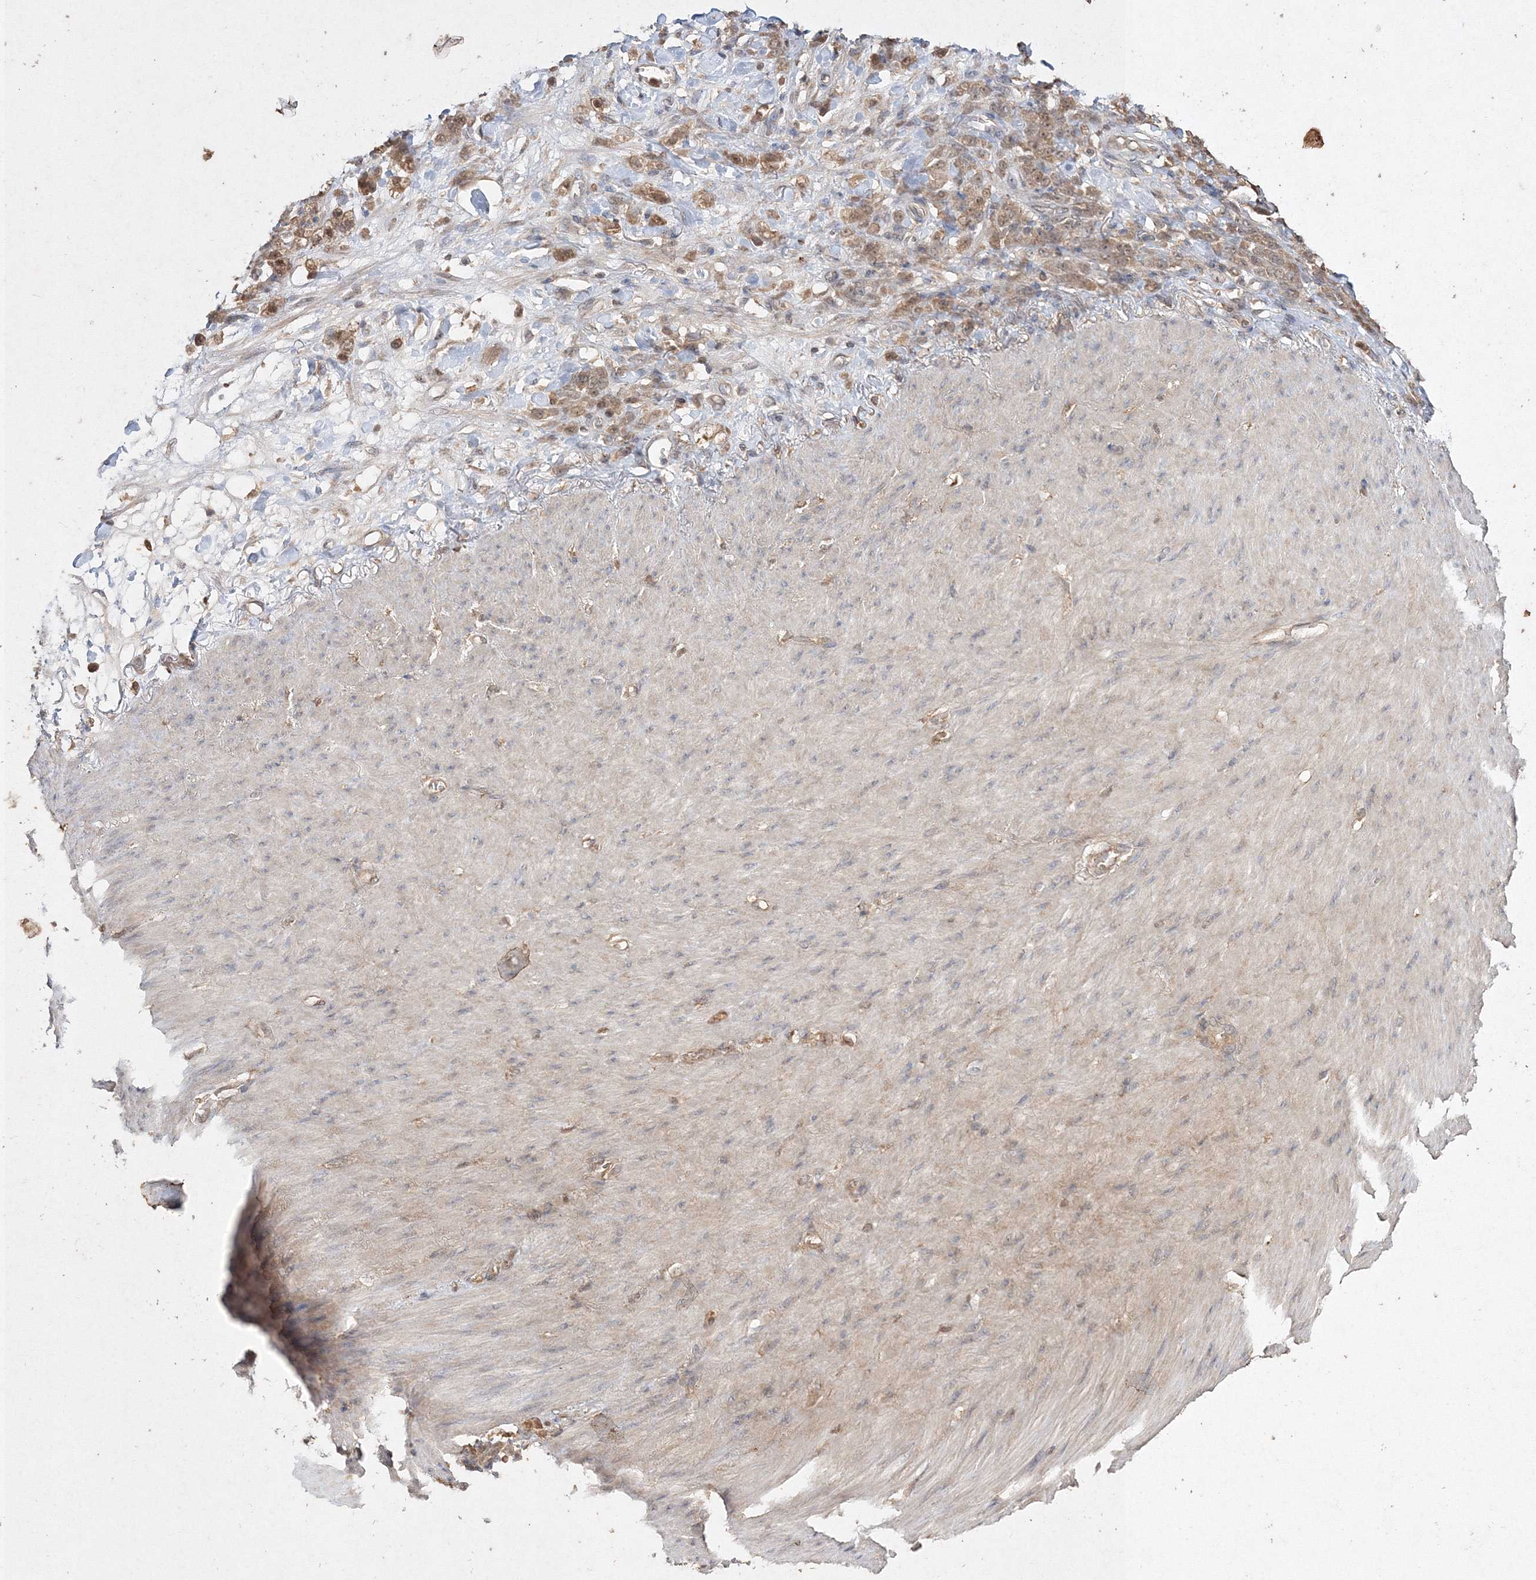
{"staining": {"intensity": "moderate", "quantity": "25%-75%", "location": "cytoplasmic/membranous,nuclear"}, "tissue": "stomach cancer", "cell_type": "Tumor cells", "image_type": "cancer", "snomed": [{"axis": "morphology", "description": "Normal tissue, NOS"}, {"axis": "morphology", "description": "Adenocarcinoma, NOS"}, {"axis": "topography", "description": "Stomach"}], "caption": "A brown stain shows moderate cytoplasmic/membranous and nuclear expression of a protein in human stomach cancer (adenocarcinoma) tumor cells.", "gene": "S100A11", "patient": {"sex": "male", "age": 82}}